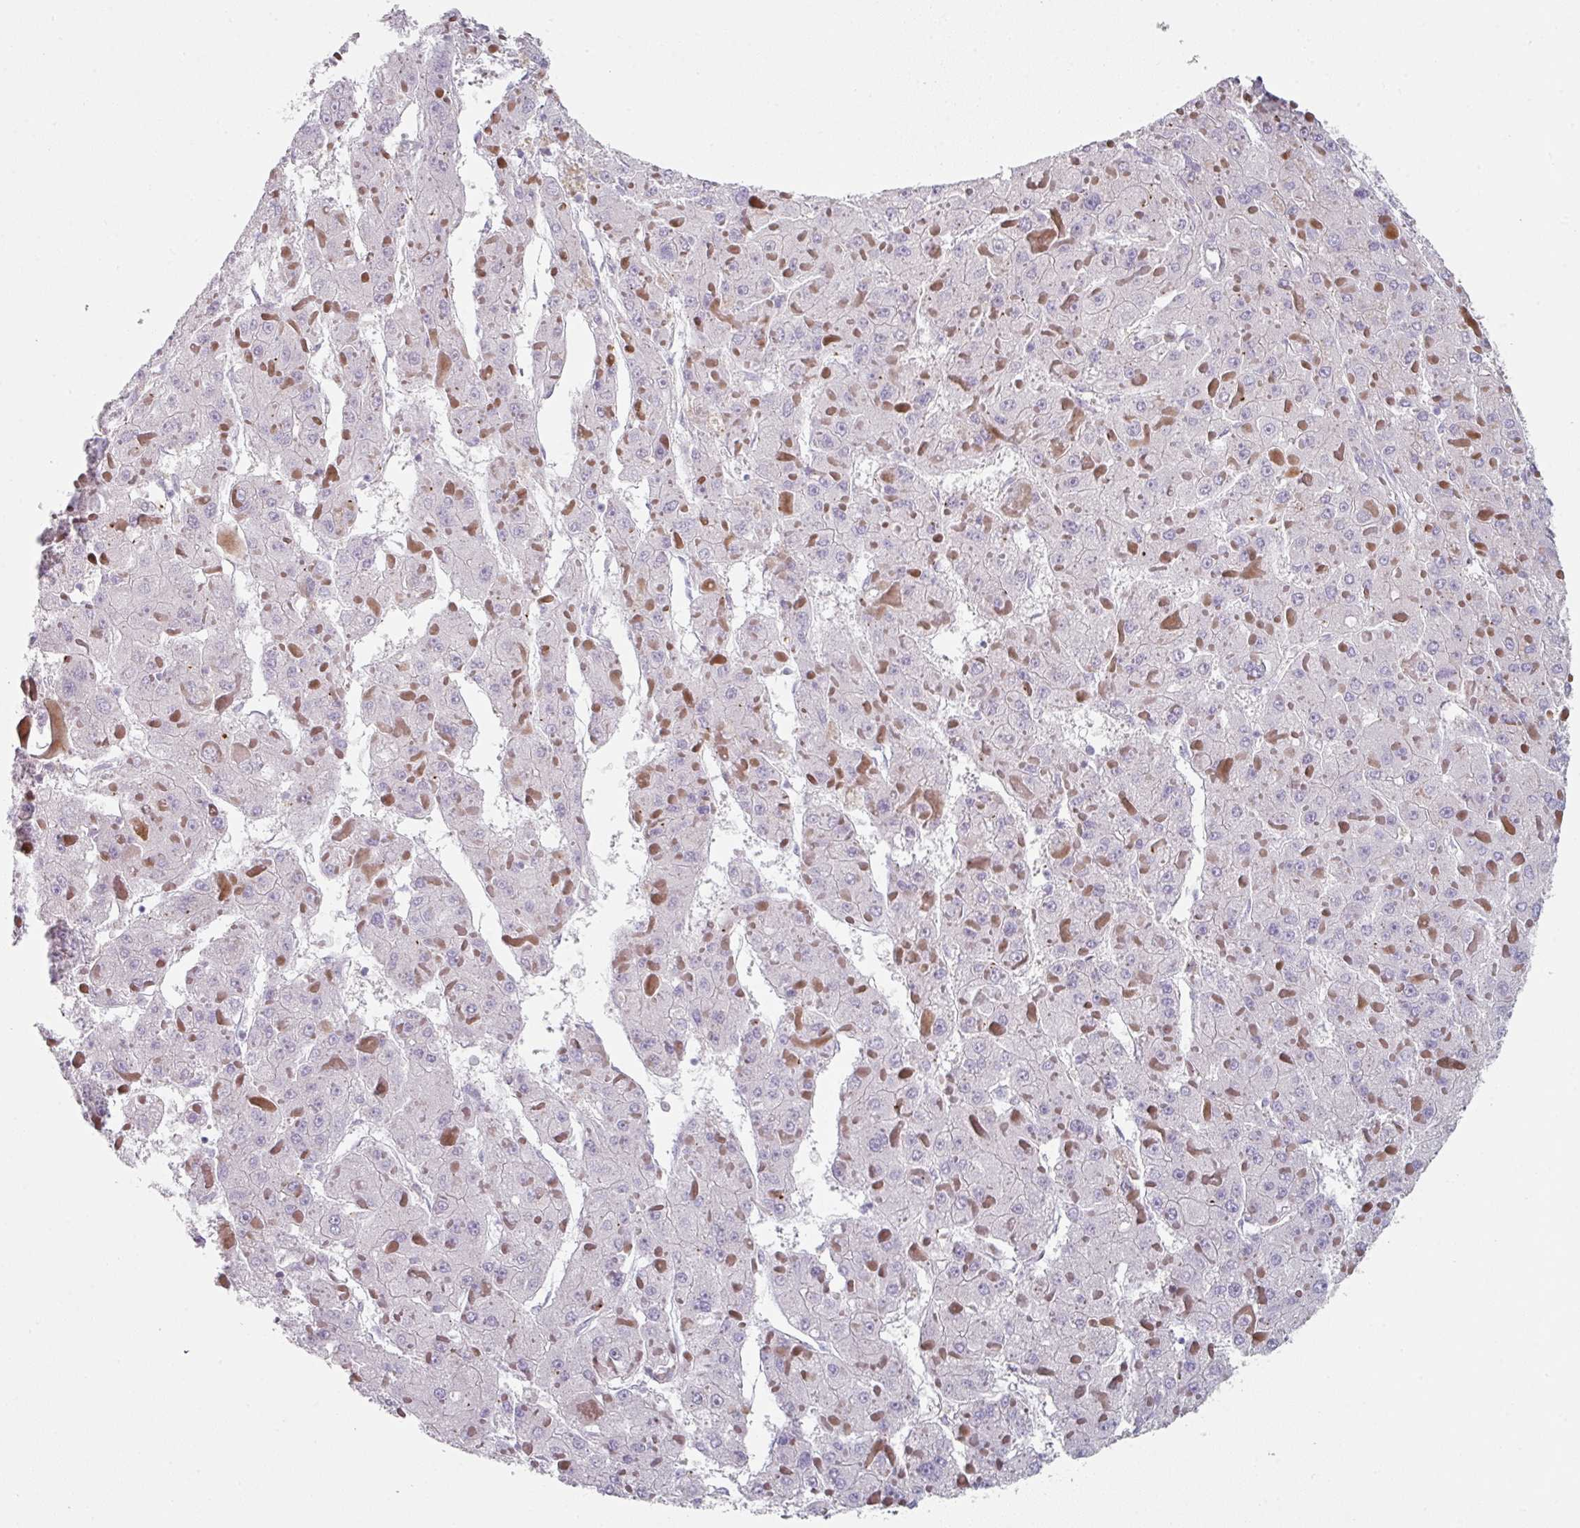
{"staining": {"intensity": "negative", "quantity": "none", "location": "none"}, "tissue": "liver cancer", "cell_type": "Tumor cells", "image_type": "cancer", "snomed": [{"axis": "morphology", "description": "Carcinoma, Hepatocellular, NOS"}, {"axis": "topography", "description": "Liver"}], "caption": "Human liver cancer stained for a protein using immunohistochemistry (IHC) displays no positivity in tumor cells.", "gene": "WSB2", "patient": {"sex": "female", "age": 73}}